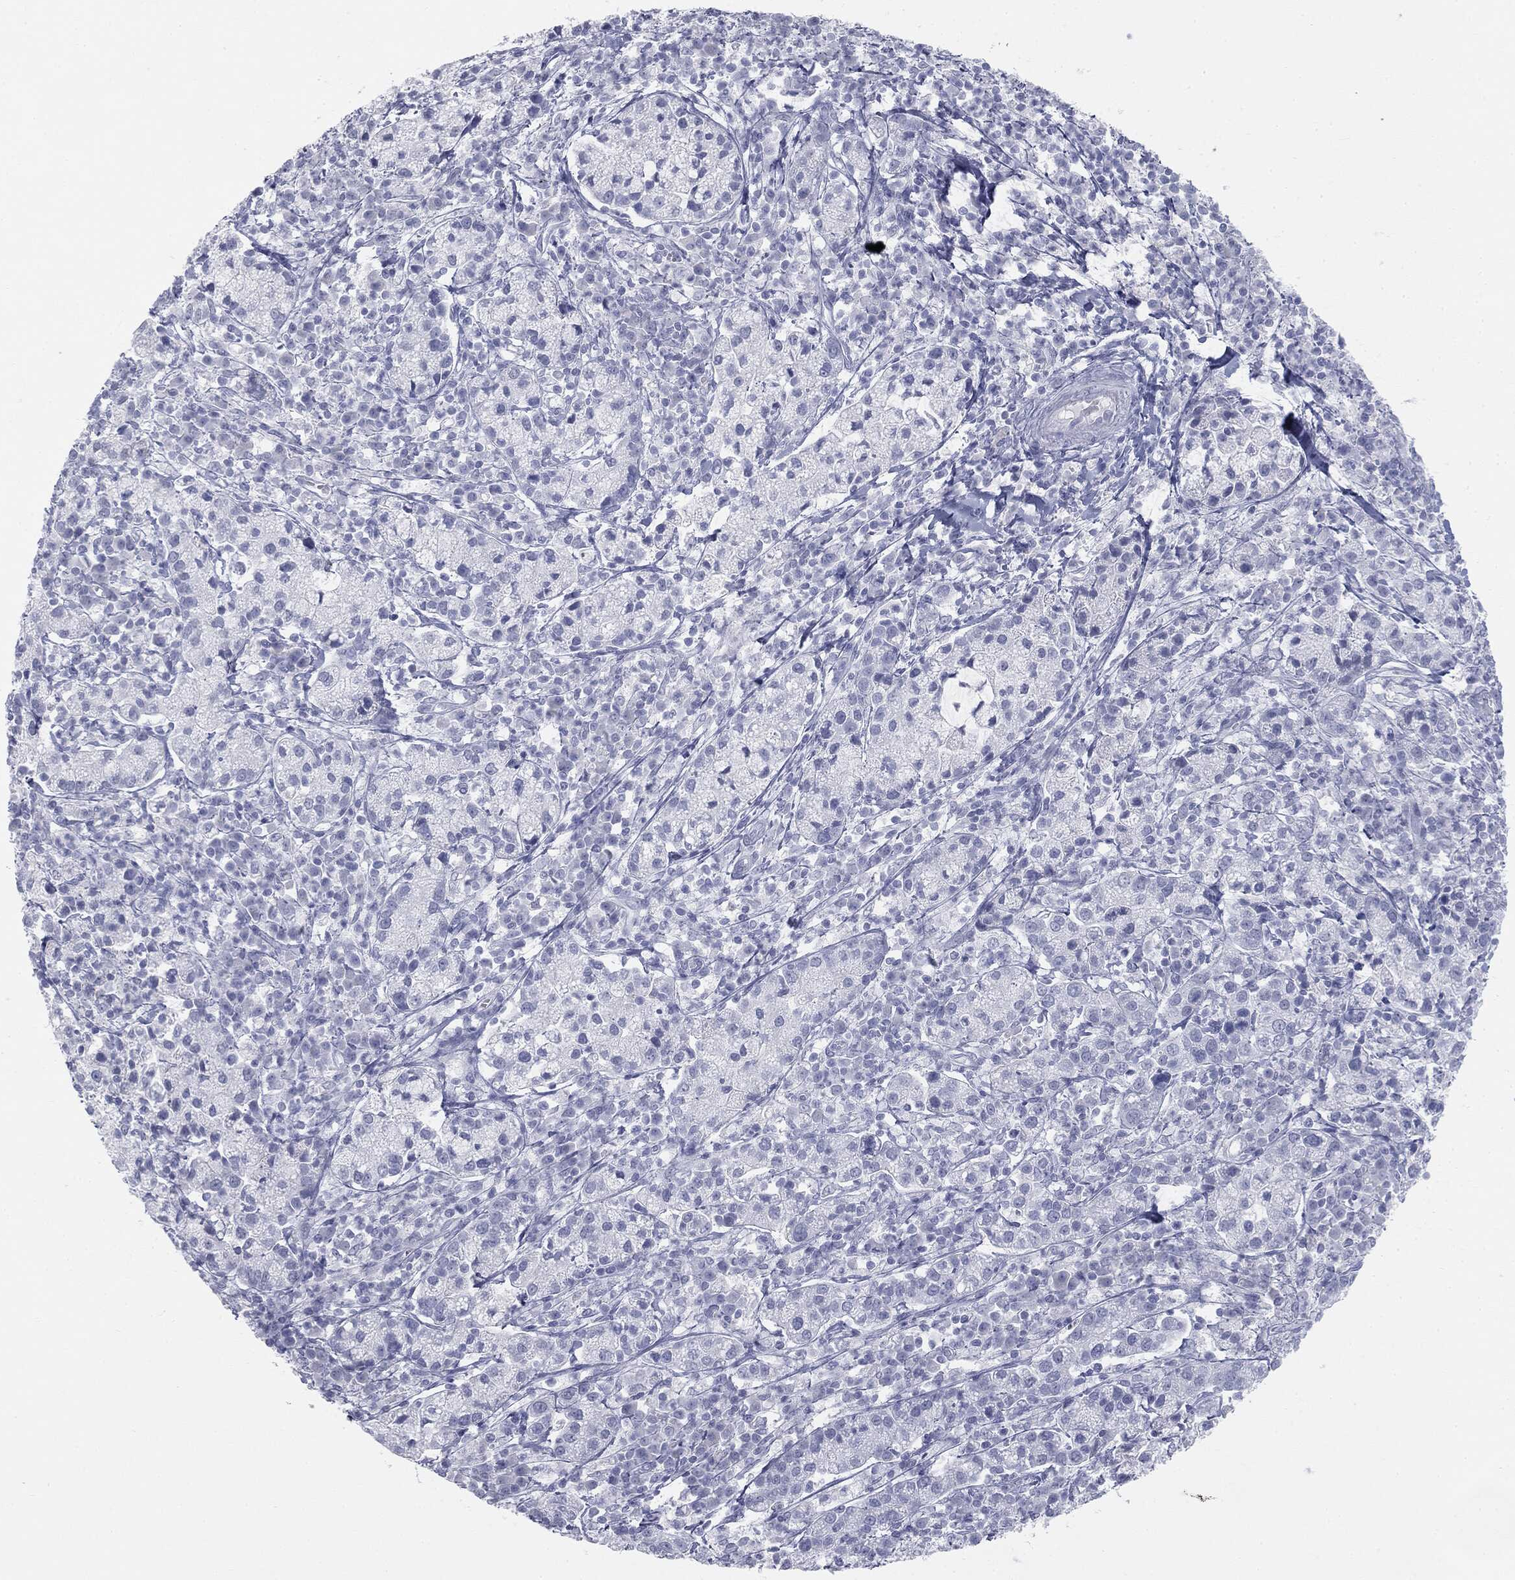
{"staining": {"intensity": "negative", "quantity": "none", "location": "none"}, "tissue": "cervical cancer", "cell_type": "Tumor cells", "image_type": "cancer", "snomed": [{"axis": "morphology", "description": "Normal tissue, NOS"}, {"axis": "morphology", "description": "Adenocarcinoma, NOS"}, {"axis": "topography", "description": "Cervix"}], "caption": "Tumor cells are negative for brown protein staining in cervical cancer (adenocarcinoma). (Stains: DAB (3,3'-diaminobenzidine) immunohistochemistry (IHC) with hematoxylin counter stain, Microscopy: brightfield microscopy at high magnification).", "gene": "TPO", "patient": {"sex": "female", "age": 44}}